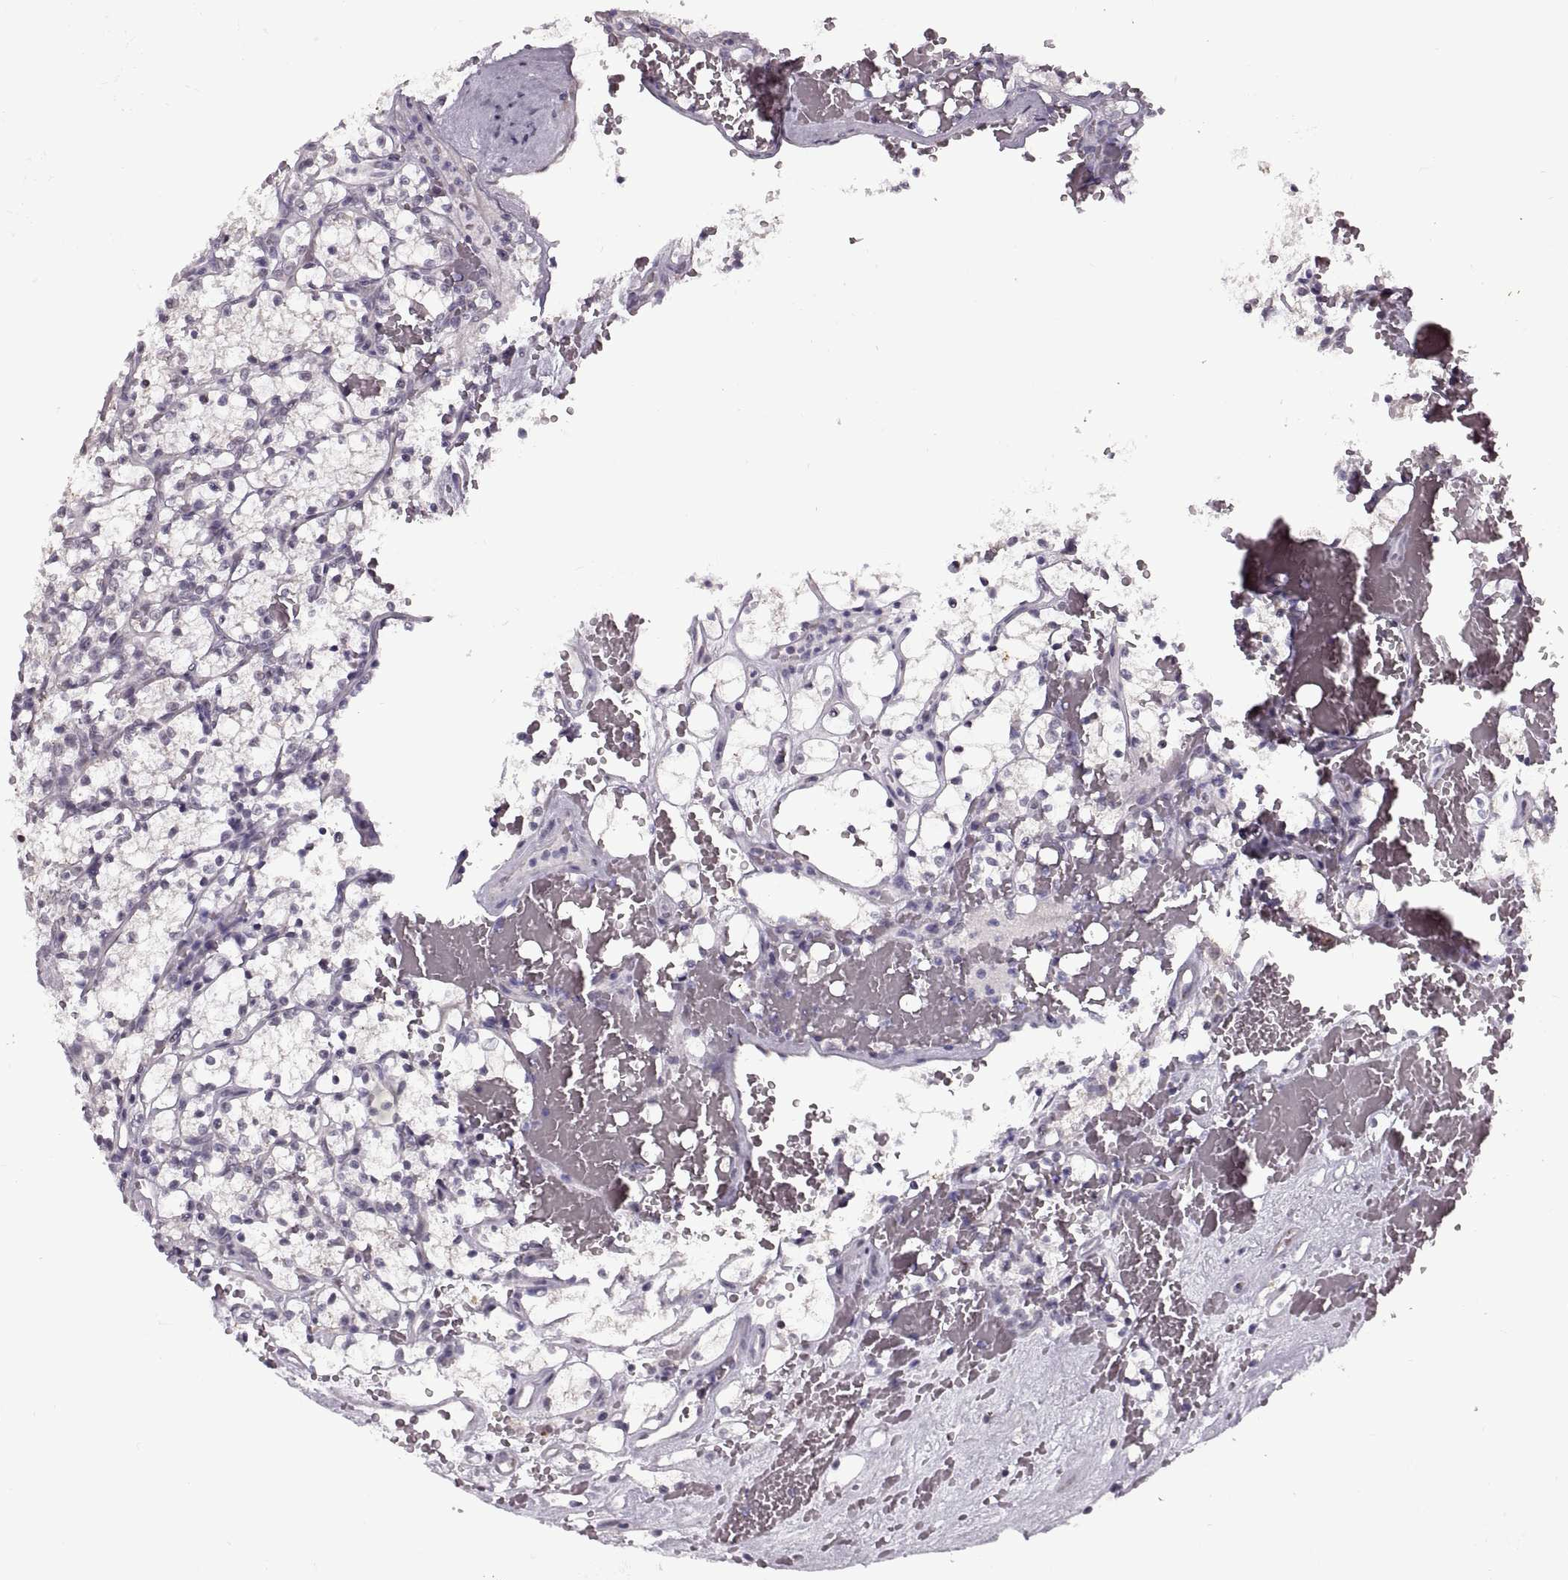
{"staining": {"intensity": "negative", "quantity": "none", "location": "none"}, "tissue": "renal cancer", "cell_type": "Tumor cells", "image_type": "cancer", "snomed": [{"axis": "morphology", "description": "Adenocarcinoma, NOS"}, {"axis": "topography", "description": "Kidney"}], "caption": "A high-resolution micrograph shows immunohistochemistry (IHC) staining of renal cancer (adenocarcinoma), which displays no significant positivity in tumor cells.", "gene": "PRSS37", "patient": {"sex": "female", "age": 69}}